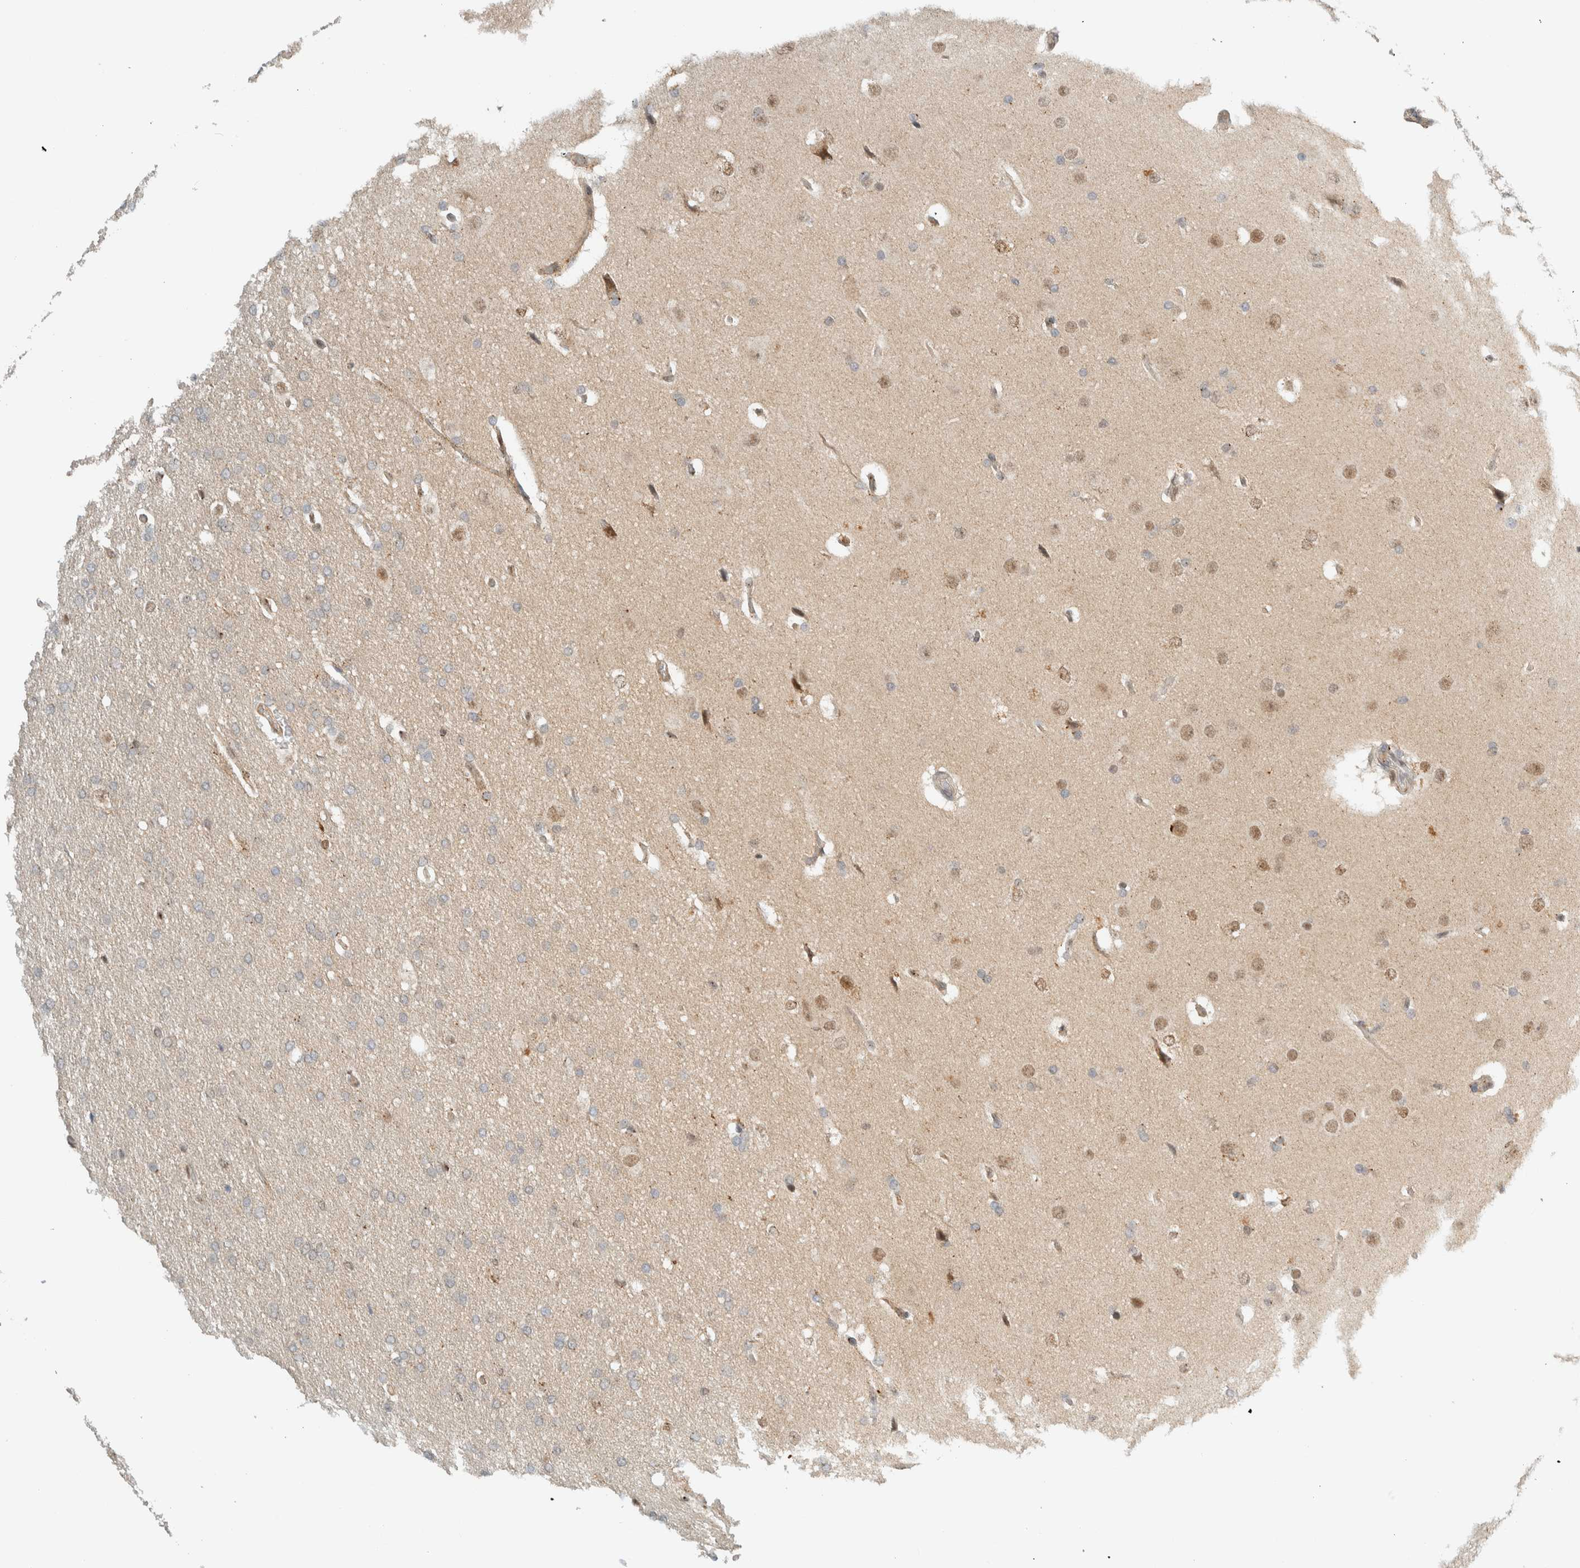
{"staining": {"intensity": "weak", "quantity": "25%-75%", "location": "nuclear"}, "tissue": "glioma", "cell_type": "Tumor cells", "image_type": "cancer", "snomed": [{"axis": "morphology", "description": "Glioma, malignant, Low grade"}, {"axis": "topography", "description": "Brain"}], "caption": "Immunohistochemical staining of glioma demonstrates low levels of weak nuclear positivity in approximately 25%-75% of tumor cells.", "gene": "TFE3", "patient": {"sex": "female", "age": 37}}